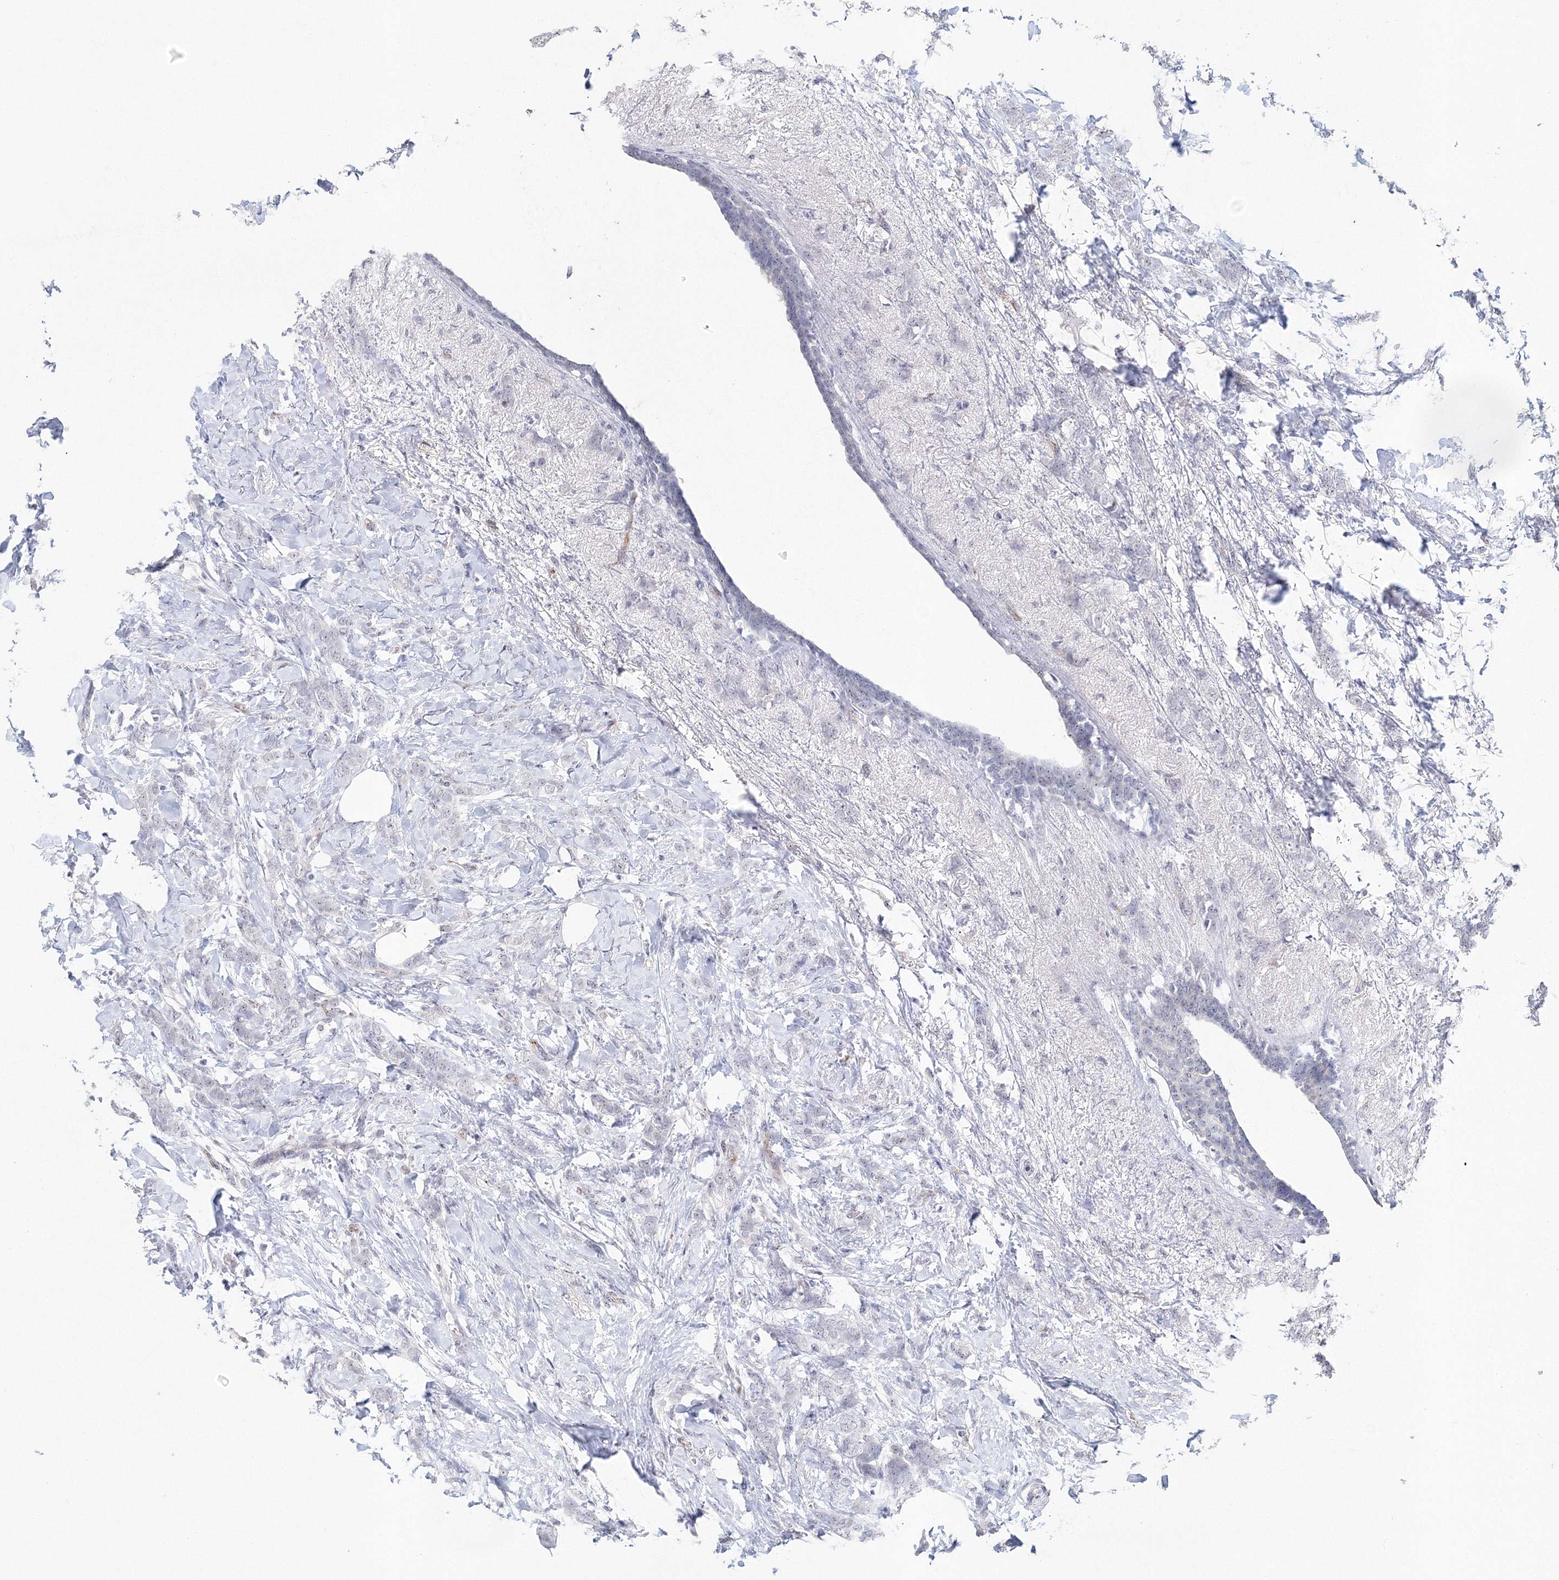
{"staining": {"intensity": "negative", "quantity": "none", "location": "none"}, "tissue": "breast cancer", "cell_type": "Tumor cells", "image_type": "cancer", "snomed": [{"axis": "morphology", "description": "Lobular carcinoma, in situ"}, {"axis": "morphology", "description": "Lobular carcinoma"}, {"axis": "topography", "description": "Breast"}], "caption": "Immunohistochemistry (IHC) histopathology image of human breast lobular carcinoma in situ stained for a protein (brown), which shows no positivity in tumor cells.", "gene": "SIRT7", "patient": {"sex": "female", "age": 41}}